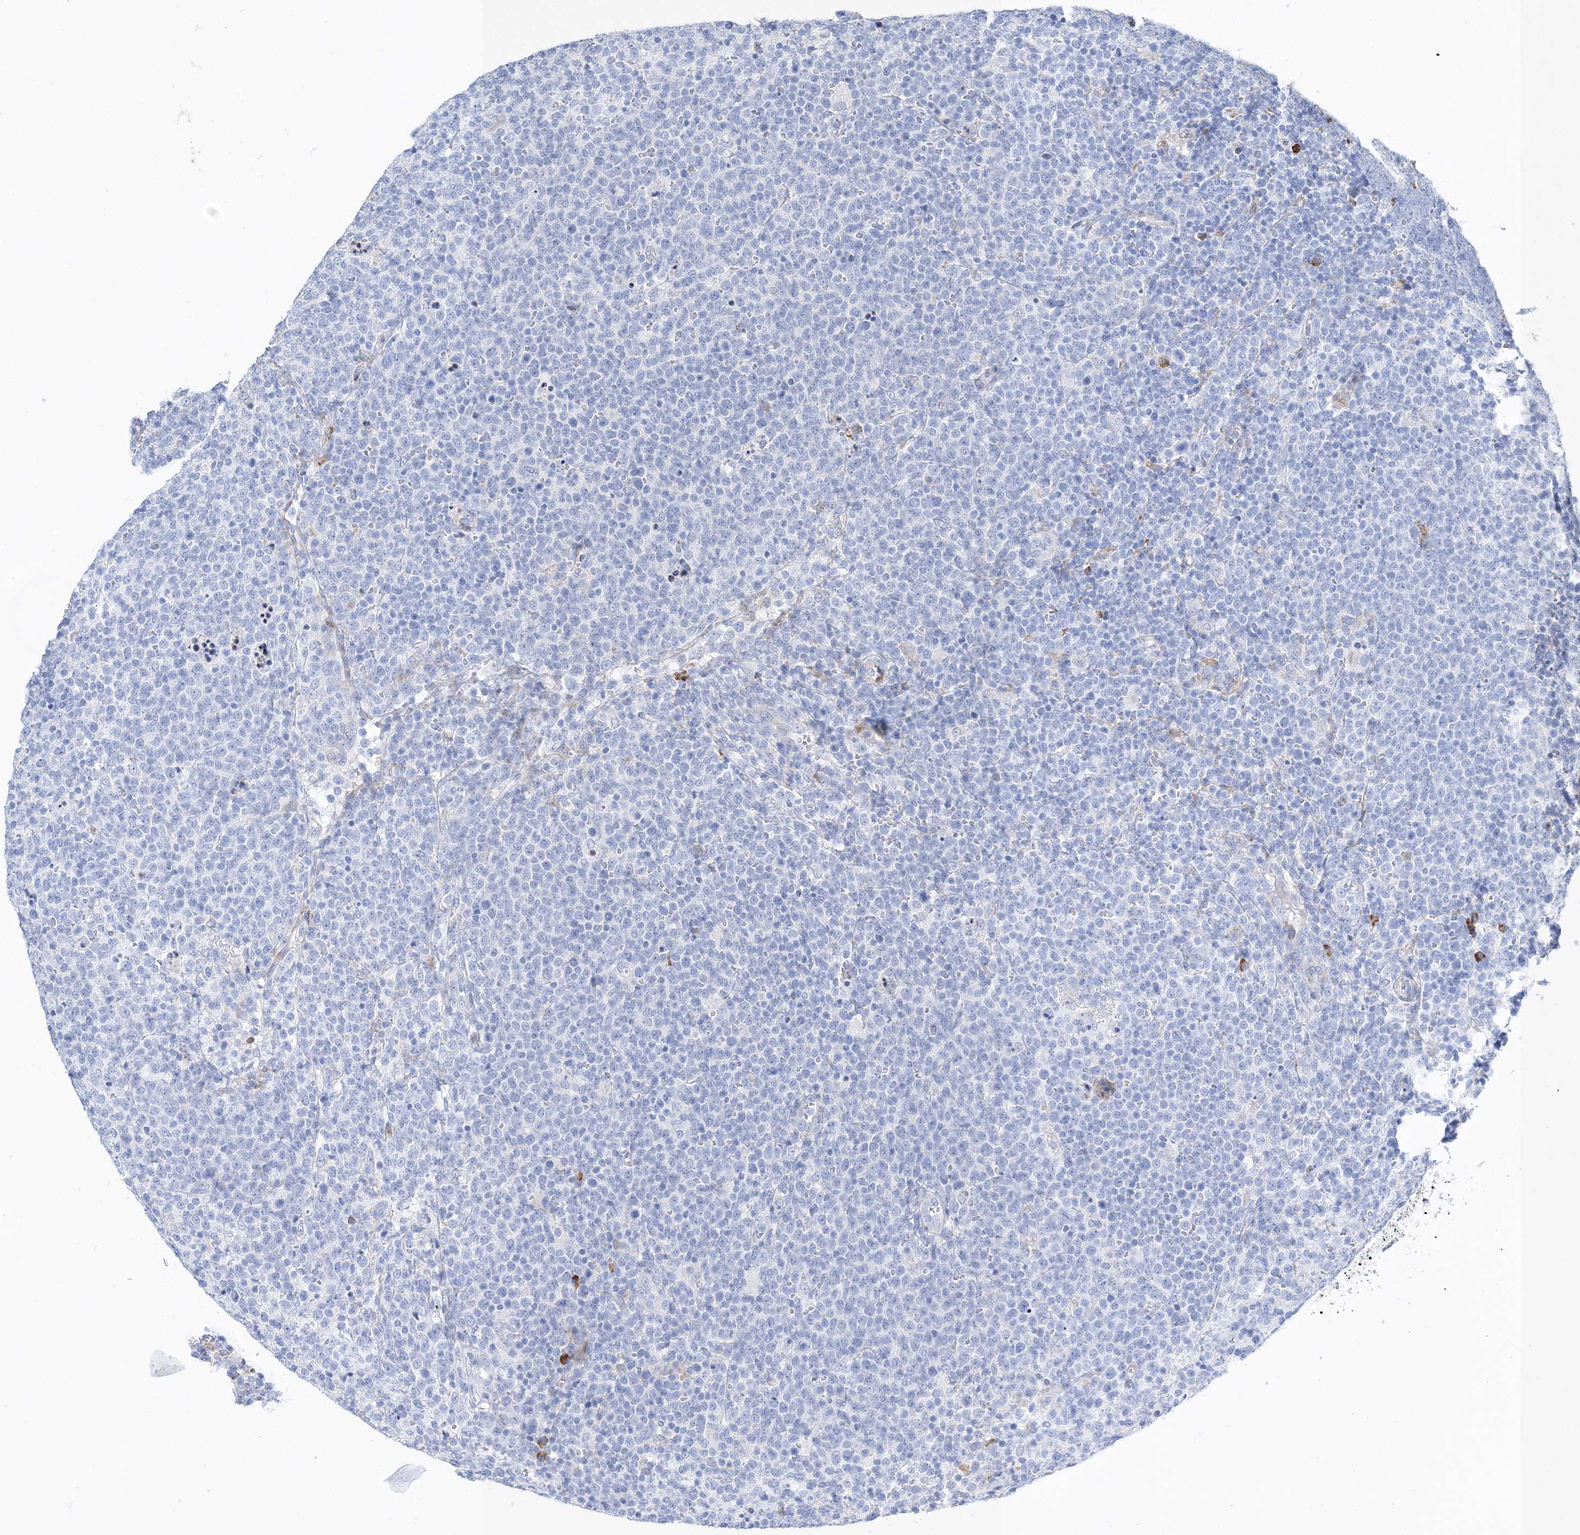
{"staining": {"intensity": "negative", "quantity": "none", "location": "none"}, "tissue": "lymphoma", "cell_type": "Tumor cells", "image_type": "cancer", "snomed": [{"axis": "morphology", "description": "Malignant lymphoma, non-Hodgkin's type, High grade"}, {"axis": "topography", "description": "Lymph node"}], "caption": "DAB immunohistochemical staining of human lymphoma displays no significant positivity in tumor cells. (DAB (3,3'-diaminobenzidine) immunohistochemistry, high magnification).", "gene": "TSPYL6", "patient": {"sex": "male", "age": 61}}